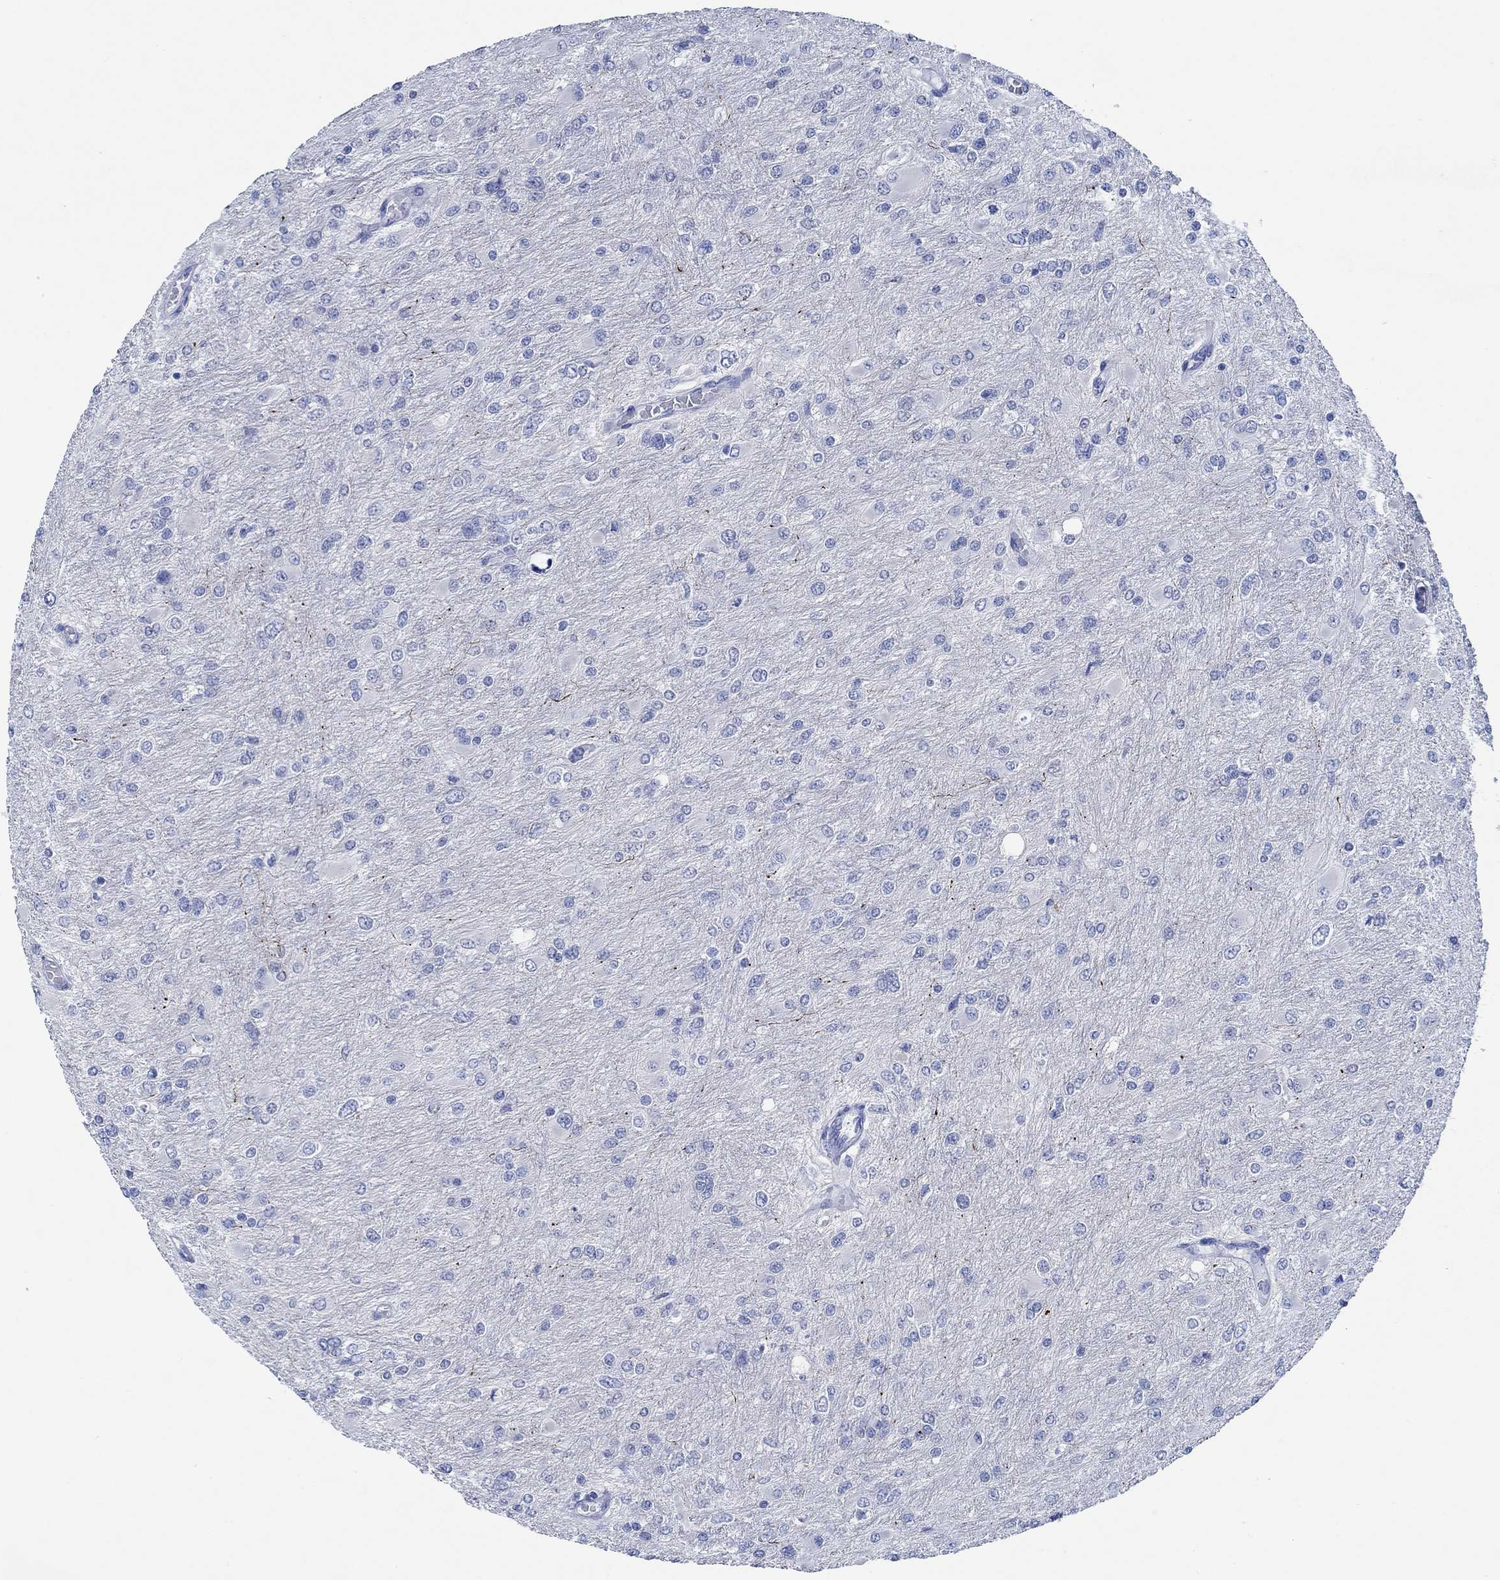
{"staining": {"intensity": "negative", "quantity": "none", "location": "none"}, "tissue": "glioma", "cell_type": "Tumor cells", "image_type": "cancer", "snomed": [{"axis": "morphology", "description": "Glioma, malignant, High grade"}, {"axis": "topography", "description": "Cerebral cortex"}], "caption": "The IHC micrograph has no significant positivity in tumor cells of glioma tissue. (Stains: DAB (3,3'-diaminobenzidine) immunohistochemistry with hematoxylin counter stain, Microscopy: brightfield microscopy at high magnification).", "gene": "ZNF671", "patient": {"sex": "female", "age": 36}}